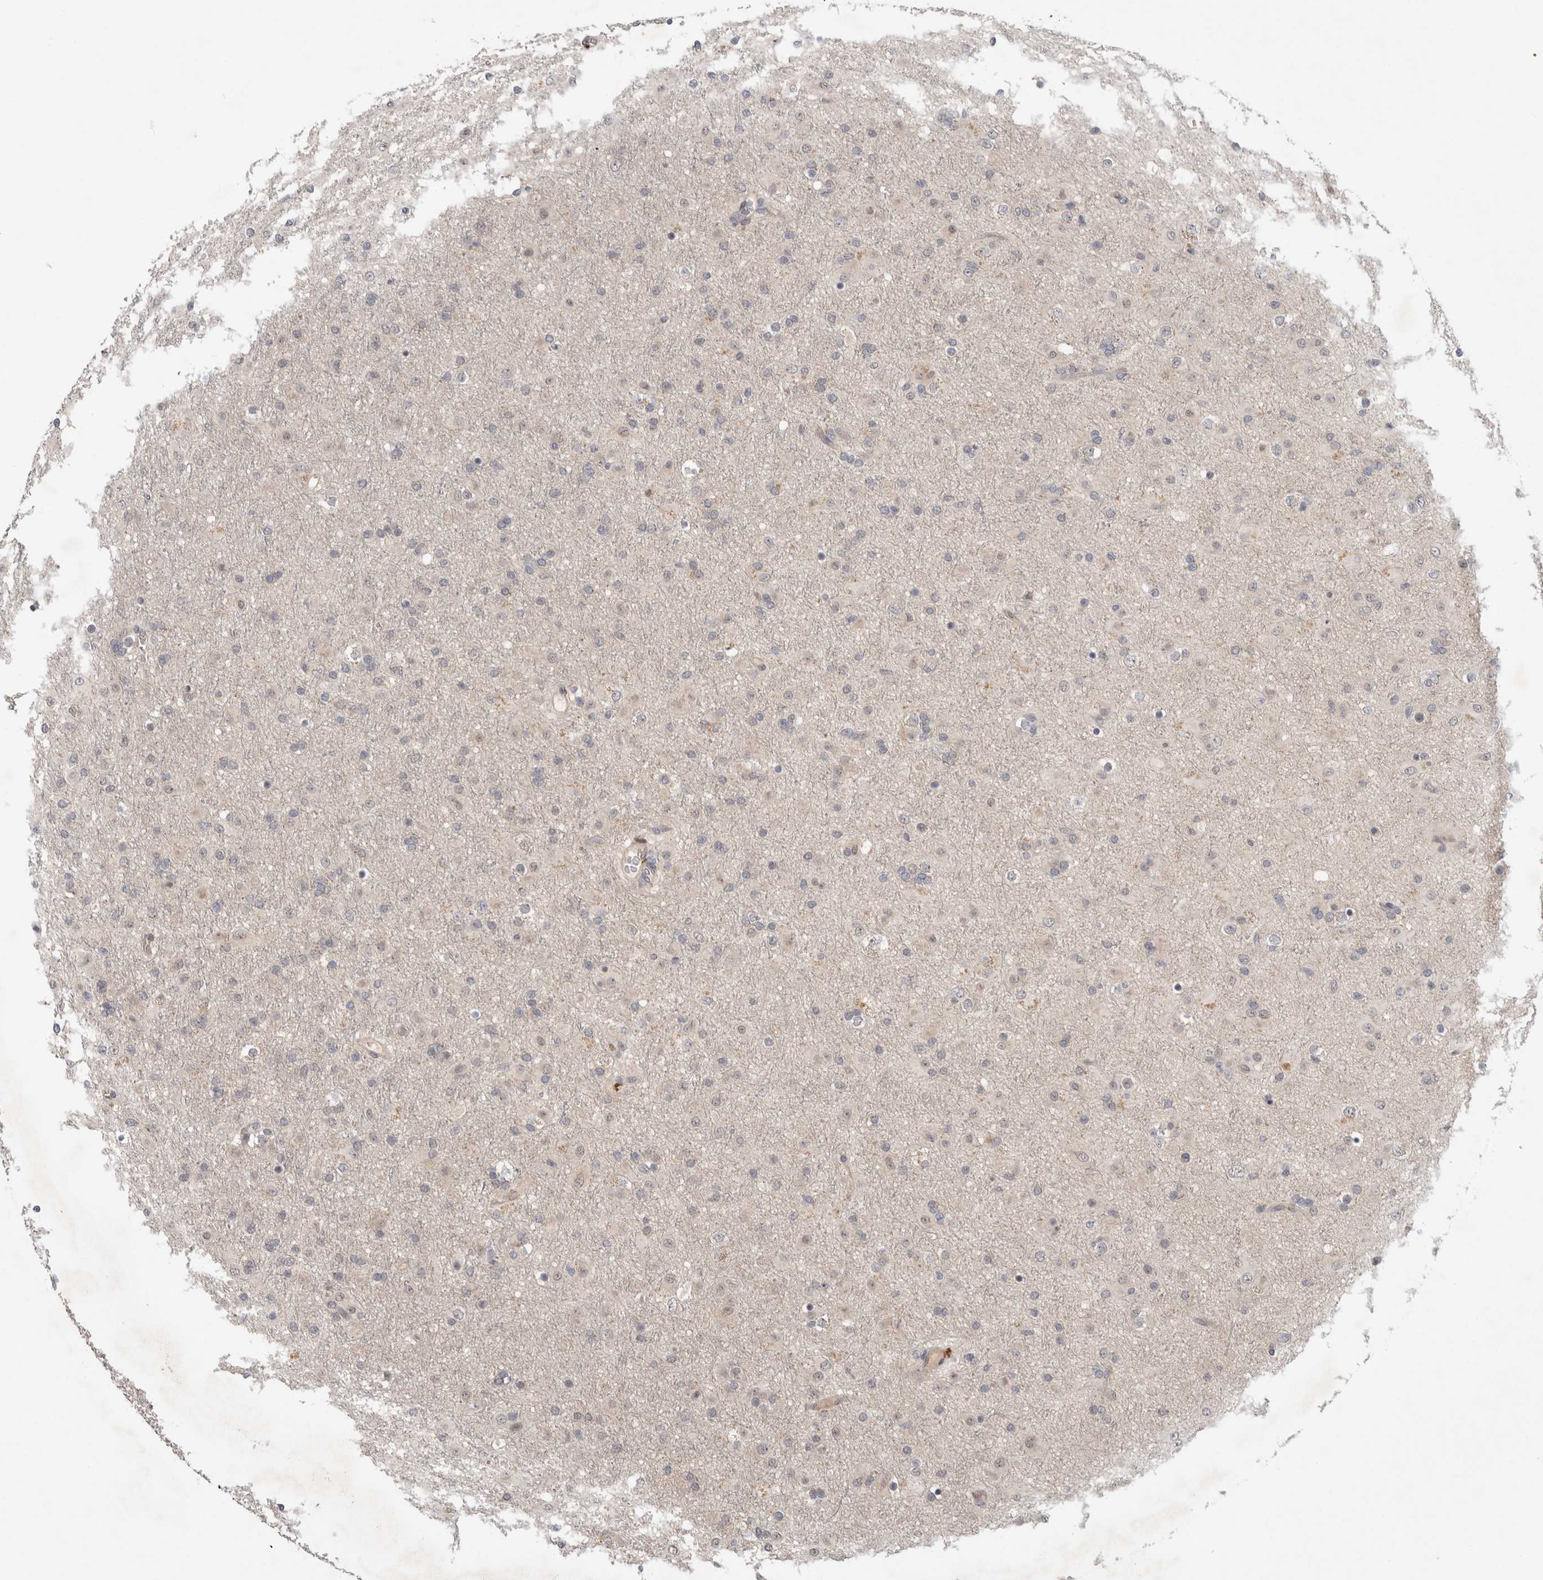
{"staining": {"intensity": "negative", "quantity": "none", "location": "none"}, "tissue": "glioma", "cell_type": "Tumor cells", "image_type": "cancer", "snomed": [{"axis": "morphology", "description": "Glioma, malignant, Low grade"}, {"axis": "topography", "description": "Brain"}], "caption": "There is no significant expression in tumor cells of glioma. Nuclei are stained in blue.", "gene": "CRISPLD1", "patient": {"sex": "male", "age": 65}}